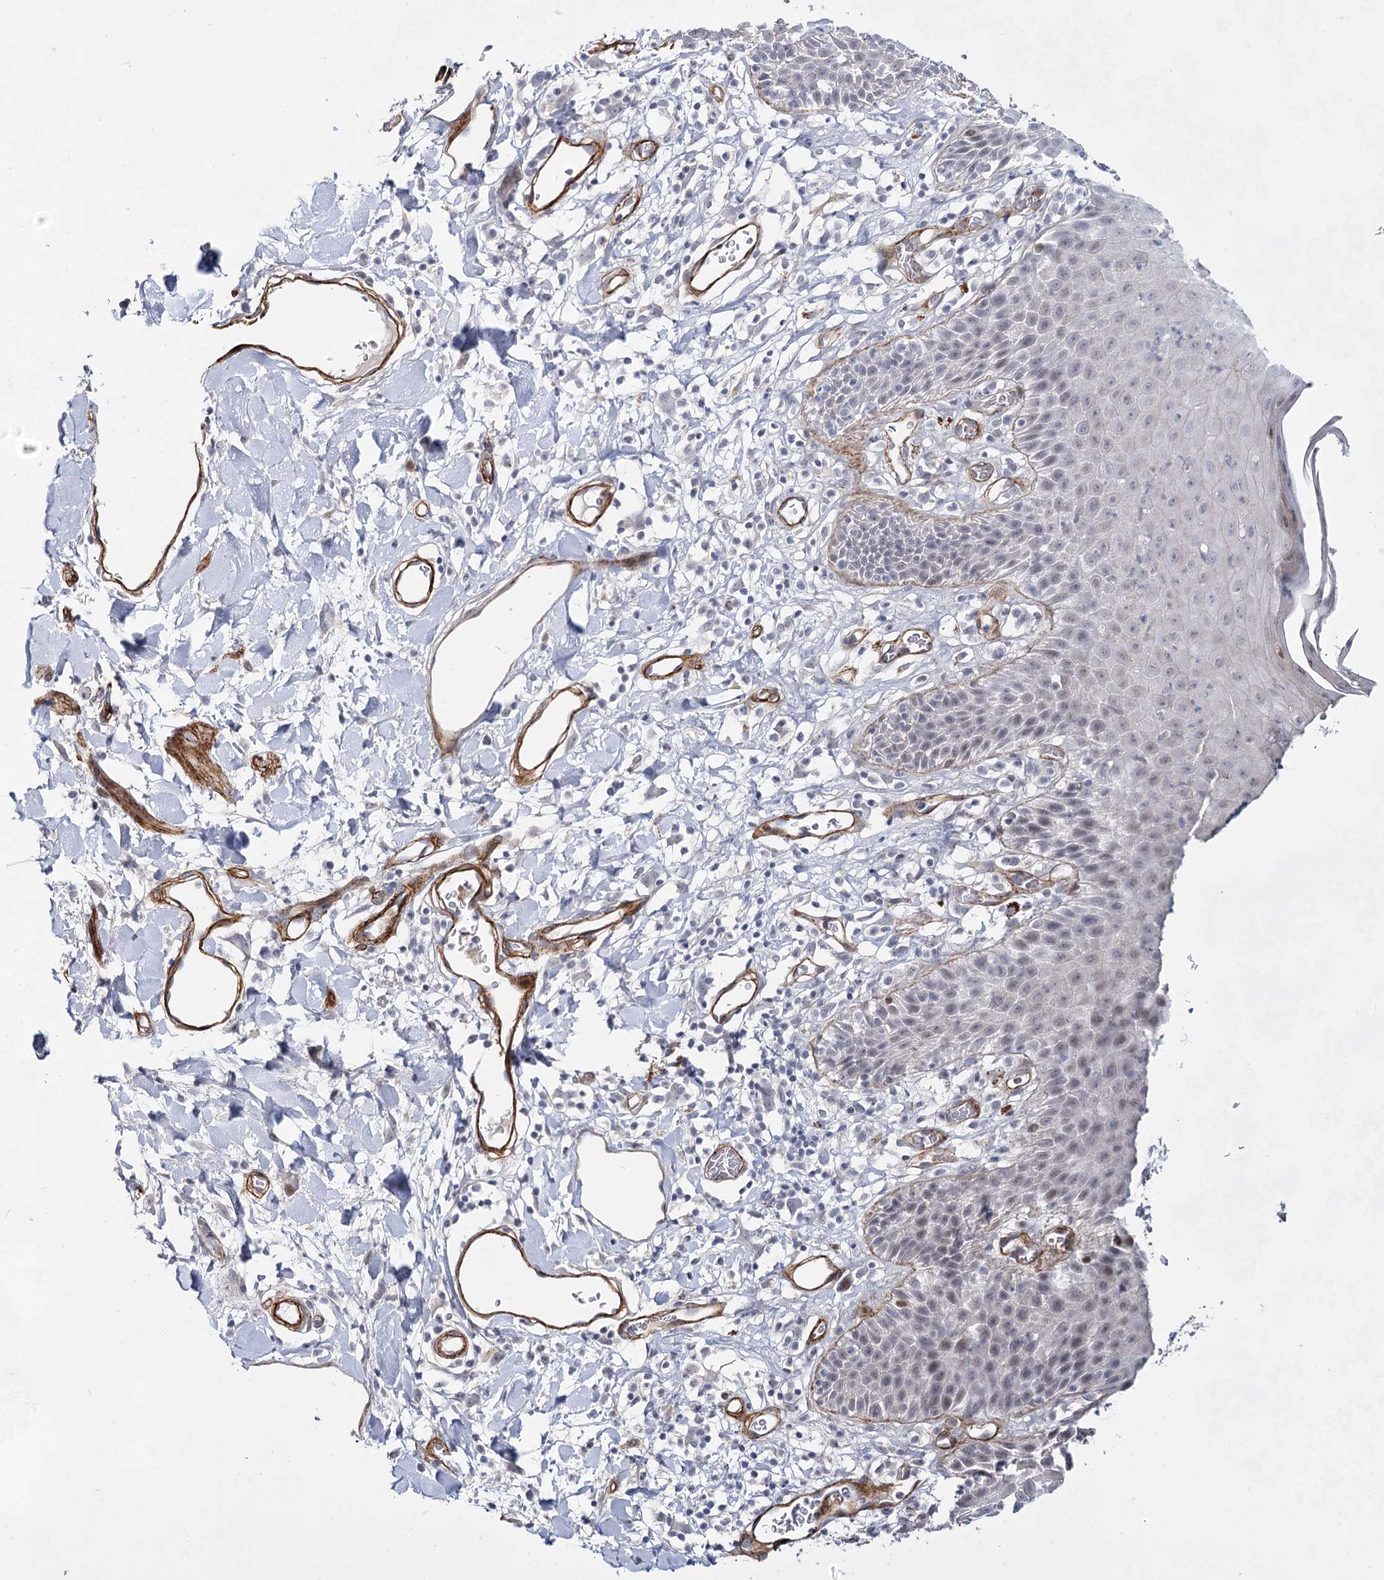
{"staining": {"intensity": "moderate", "quantity": "<25%", "location": "cytoplasmic/membranous"}, "tissue": "skin", "cell_type": "Epidermal cells", "image_type": "normal", "snomed": [{"axis": "morphology", "description": "Normal tissue, NOS"}, {"axis": "topography", "description": "Vulva"}], "caption": "A micrograph showing moderate cytoplasmic/membranous expression in about <25% of epidermal cells in benign skin, as visualized by brown immunohistochemical staining.", "gene": "ATL2", "patient": {"sex": "female", "age": 68}}